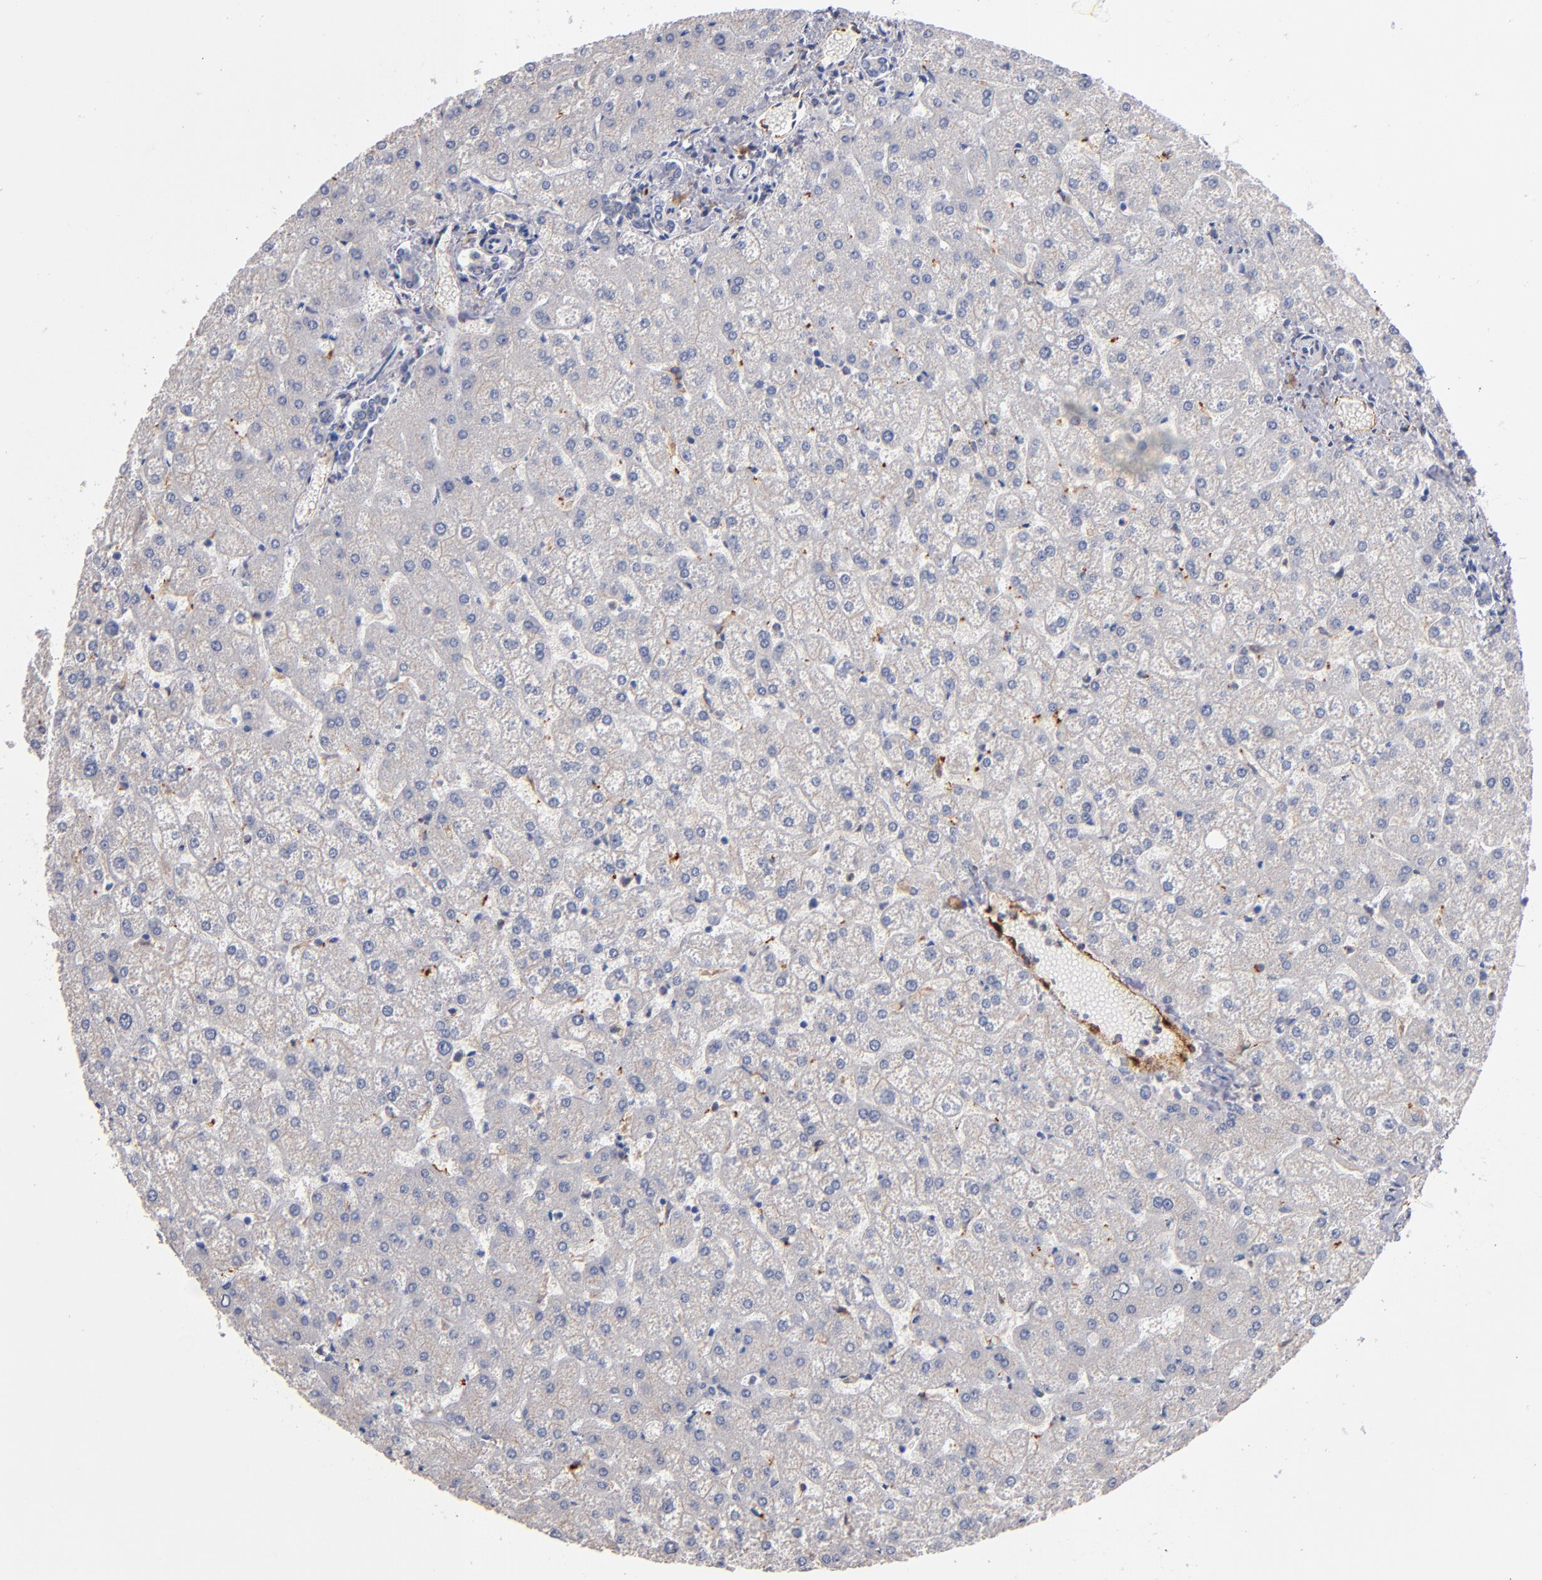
{"staining": {"intensity": "negative", "quantity": "none", "location": "none"}, "tissue": "liver", "cell_type": "Cholangiocytes", "image_type": "normal", "snomed": [{"axis": "morphology", "description": "Normal tissue, NOS"}, {"axis": "topography", "description": "Liver"}], "caption": "Cholangiocytes are negative for brown protein staining in unremarkable liver. The staining is performed using DAB brown chromogen with nuclei counter-stained in using hematoxylin.", "gene": "SELP", "patient": {"sex": "female", "age": 32}}